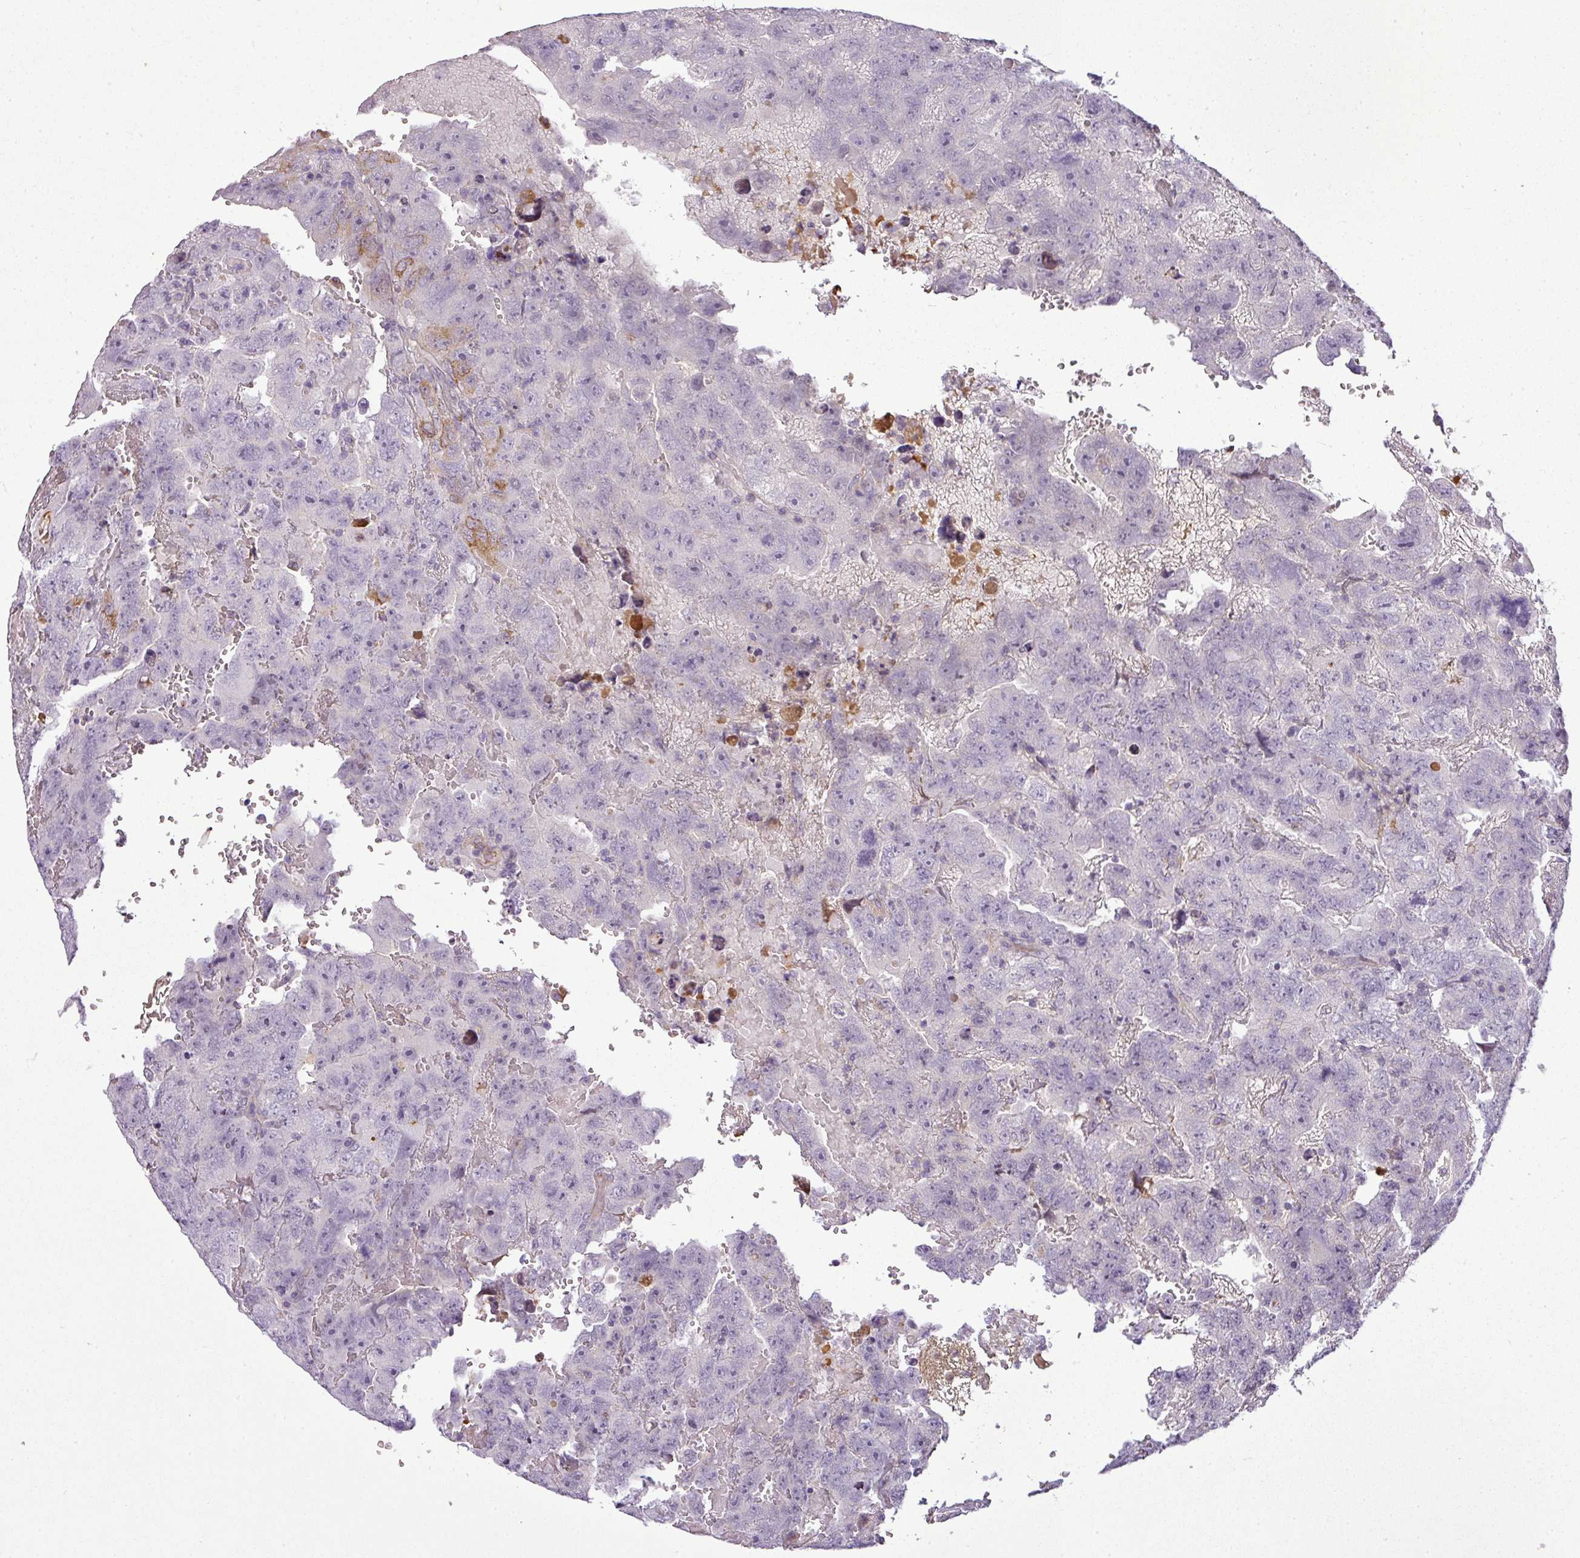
{"staining": {"intensity": "negative", "quantity": "none", "location": "none"}, "tissue": "testis cancer", "cell_type": "Tumor cells", "image_type": "cancer", "snomed": [{"axis": "morphology", "description": "Carcinoma, Embryonal, NOS"}, {"axis": "topography", "description": "Testis"}], "caption": "This is a photomicrograph of immunohistochemistry (IHC) staining of embryonal carcinoma (testis), which shows no staining in tumor cells.", "gene": "C4B", "patient": {"sex": "male", "age": 45}}